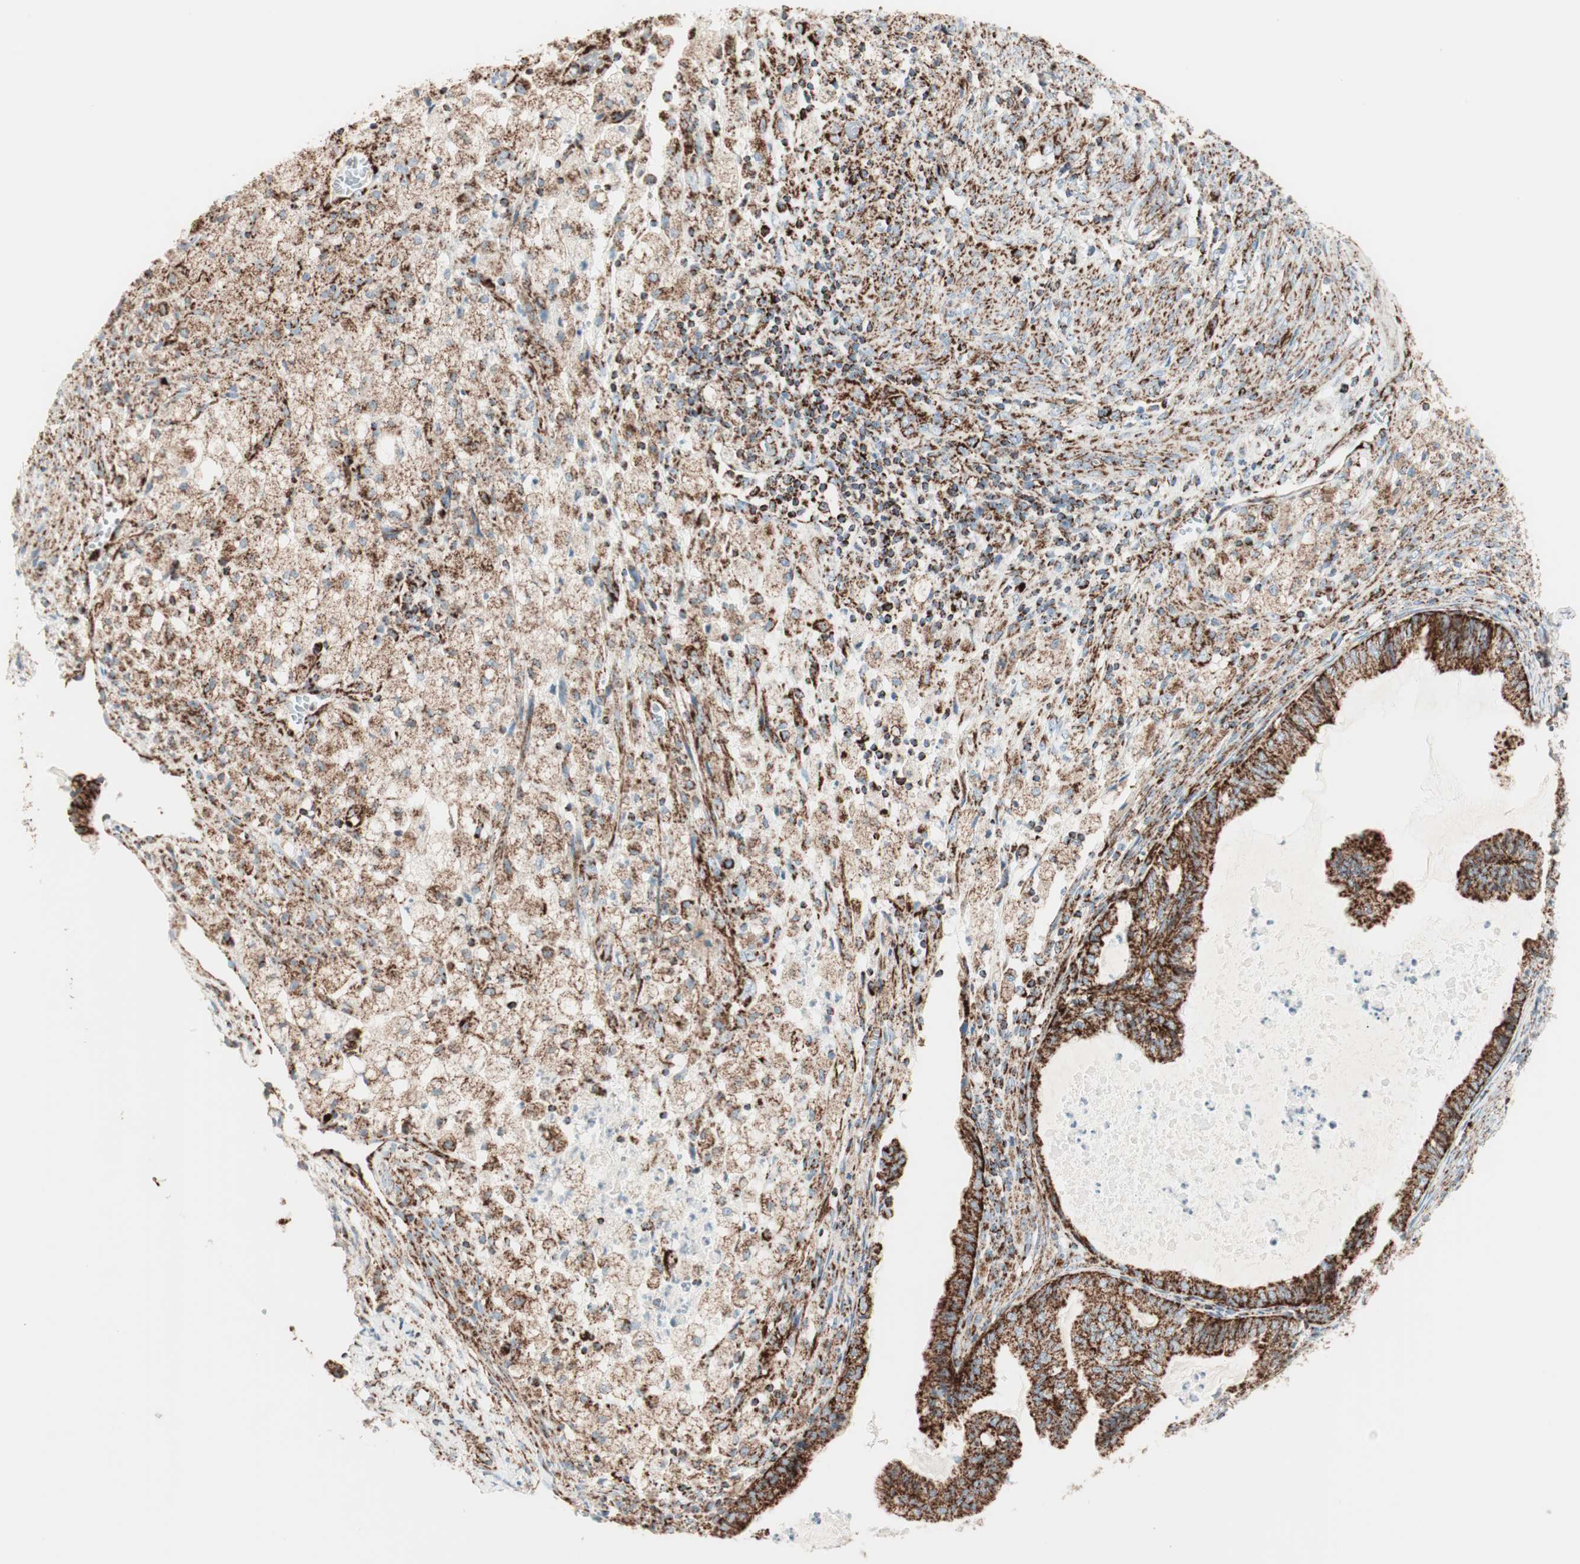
{"staining": {"intensity": "strong", "quantity": ">75%", "location": "cytoplasmic/membranous"}, "tissue": "cervical cancer", "cell_type": "Tumor cells", "image_type": "cancer", "snomed": [{"axis": "morphology", "description": "Normal tissue, NOS"}, {"axis": "morphology", "description": "Adenocarcinoma, NOS"}, {"axis": "topography", "description": "Cervix"}, {"axis": "topography", "description": "Endometrium"}], "caption": "Adenocarcinoma (cervical) stained for a protein (brown) shows strong cytoplasmic/membranous positive staining in about >75% of tumor cells.", "gene": "TOMM20", "patient": {"sex": "female", "age": 86}}